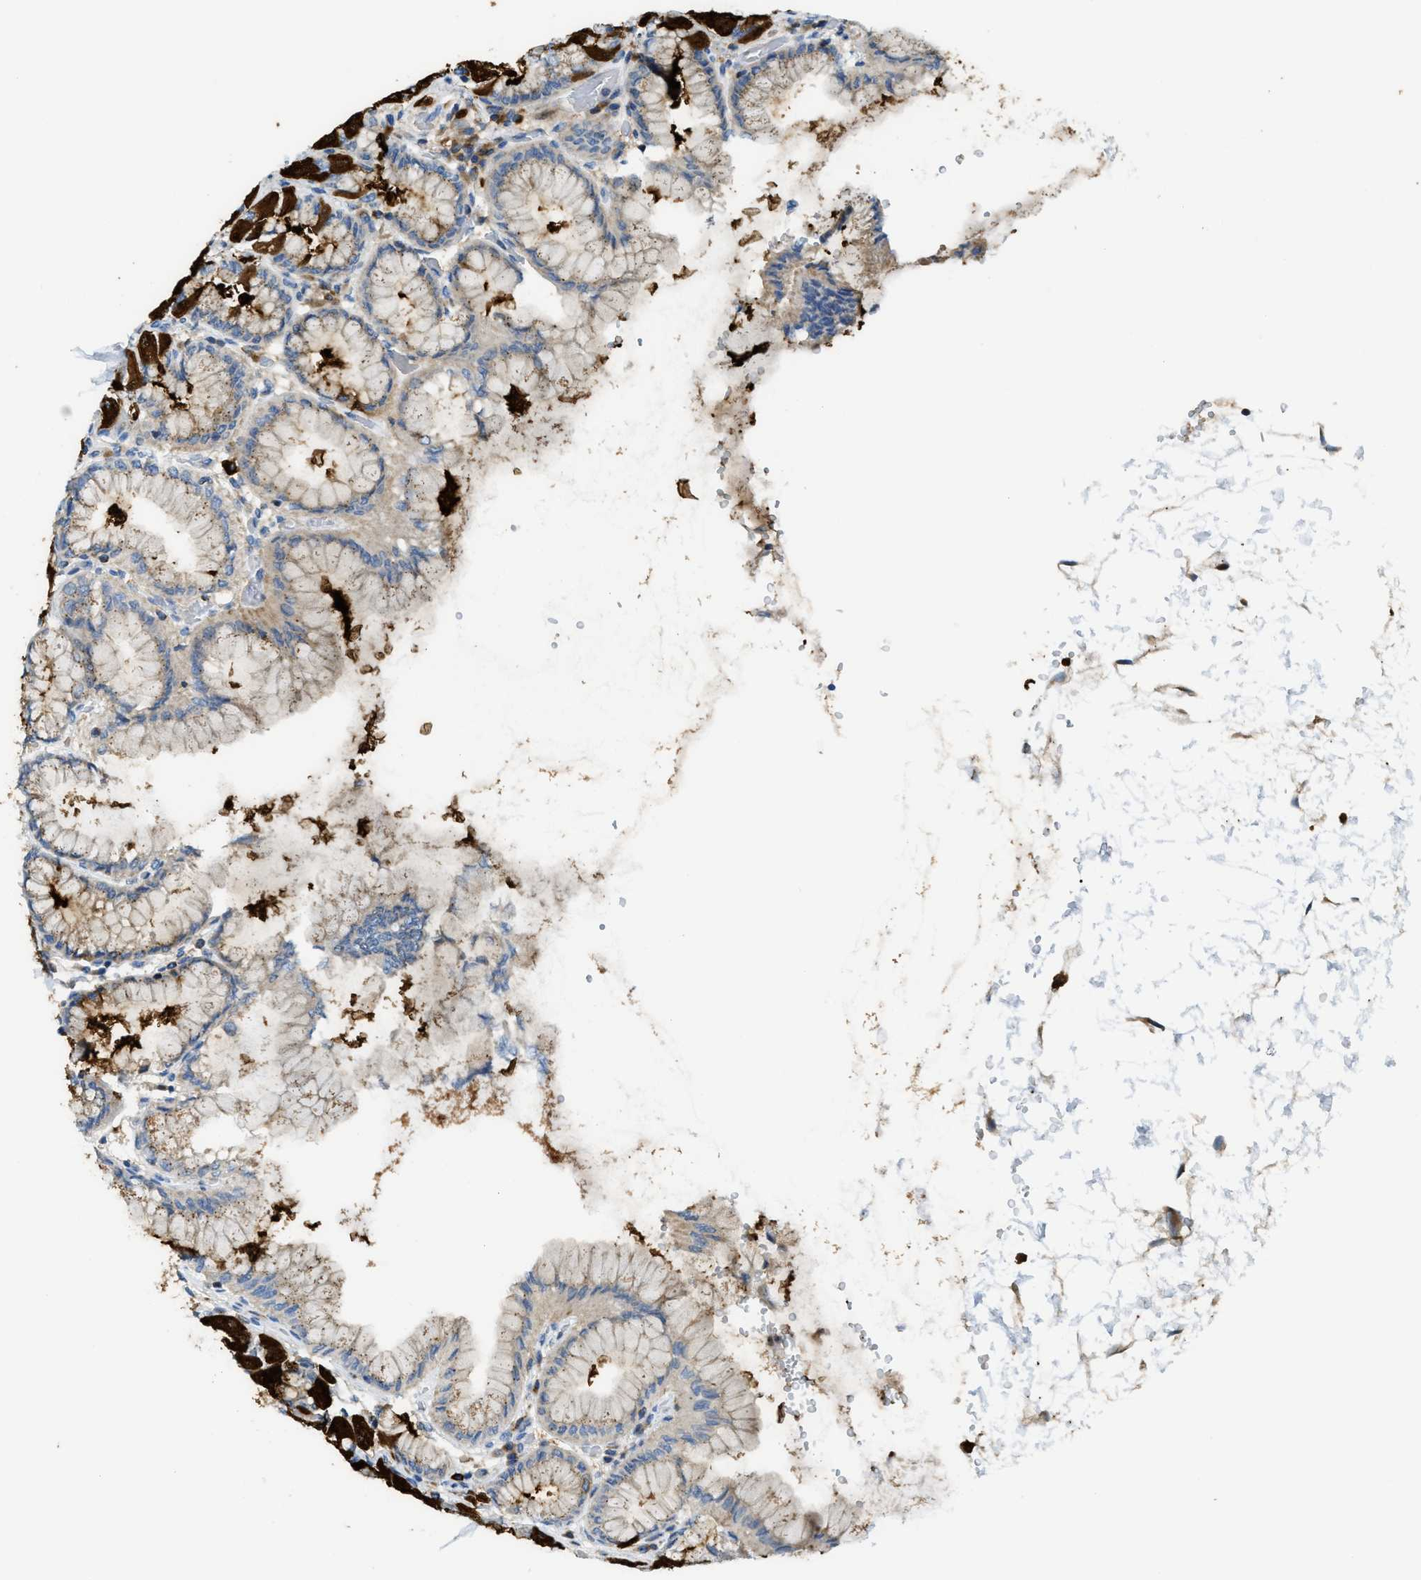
{"staining": {"intensity": "strong", "quantity": "25%-75%", "location": "cytoplasmic/membranous"}, "tissue": "stomach", "cell_type": "Glandular cells", "image_type": "normal", "snomed": [{"axis": "morphology", "description": "Normal tissue, NOS"}, {"axis": "topography", "description": "Stomach, upper"}], "caption": "DAB immunohistochemical staining of unremarkable stomach demonstrates strong cytoplasmic/membranous protein positivity in about 25%-75% of glandular cells.", "gene": "RFFL", "patient": {"sex": "female", "age": 56}}